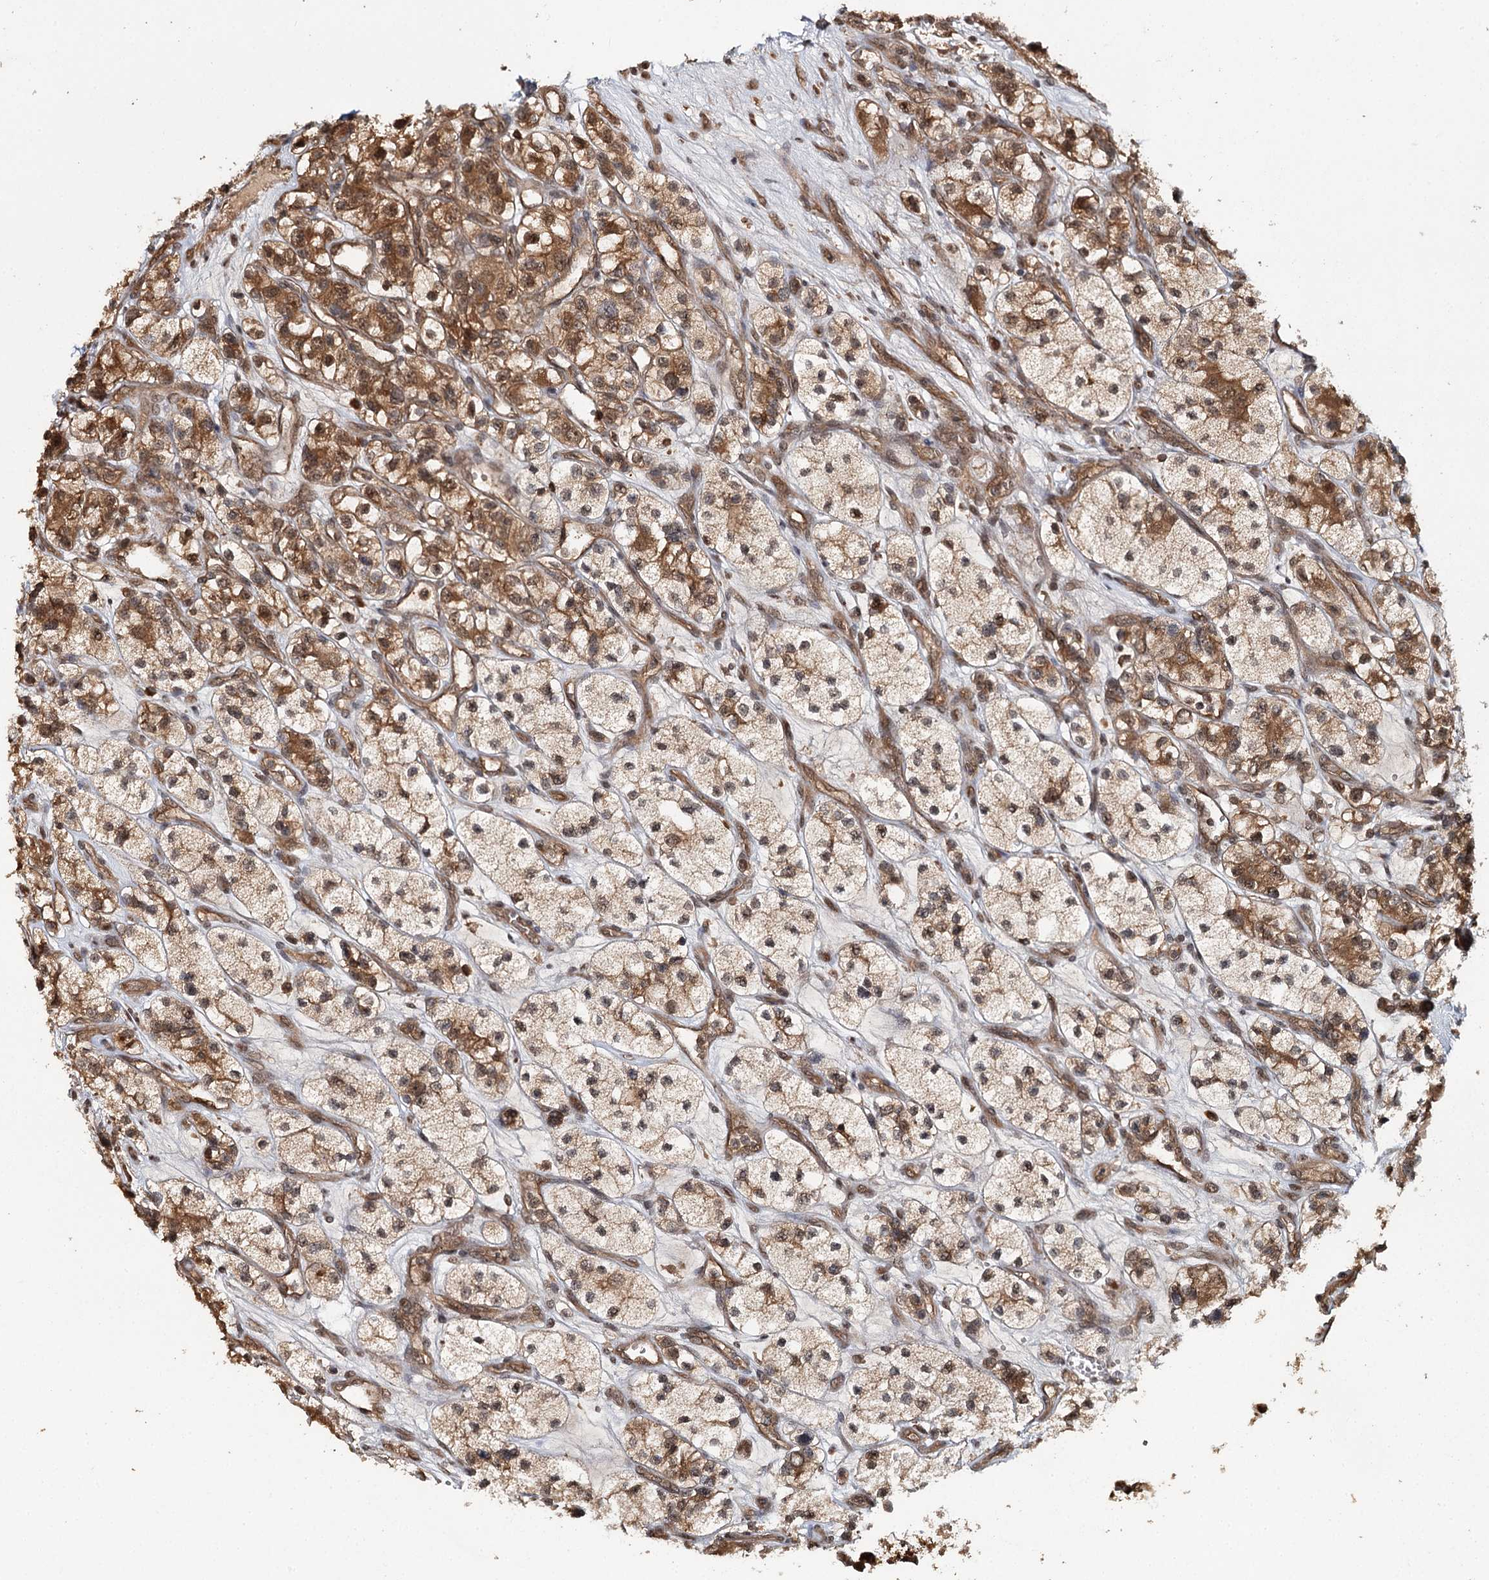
{"staining": {"intensity": "moderate", "quantity": ">75%", "location": "cytoplasmic/membranous,nuclear"}, "tissue": "renal cancer", "cell_type": "Tumor cells", "image_type": "cancer", "snomed": [{"axis": "morphology", "description": "Adenocarcinoma, NOS"}, {"axis": "topography", "description": "Kidney"}], "caption": "Brown immunohistochemical staining in renal adenocarcinoma reveals moderate cytoplasmic/membranous and nuclear expression in about >75% of tumor cells.", "gene": "N6AMT1", "patient": {"sex": "female", "age": 57}}